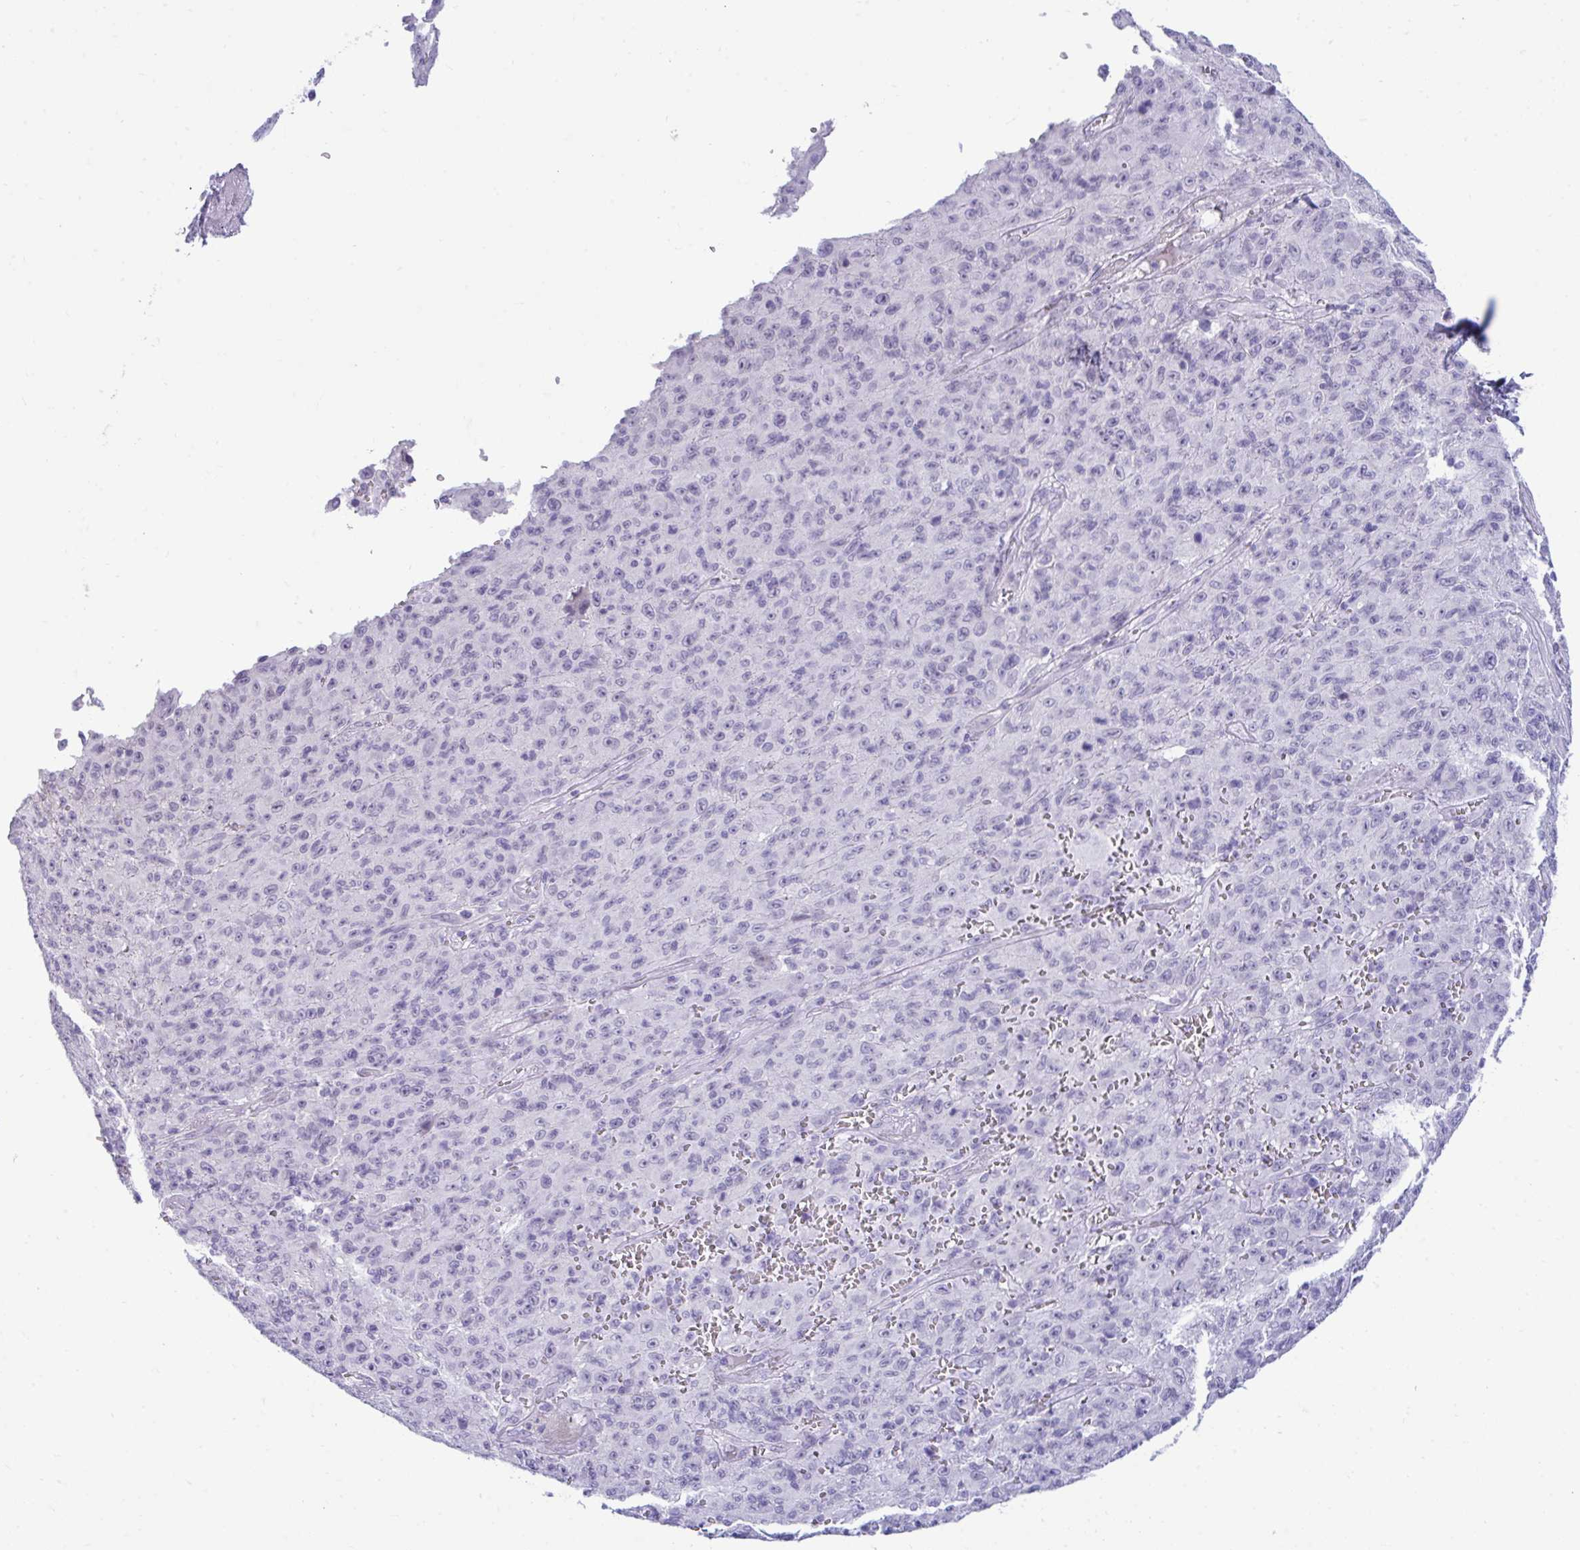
{"staining": {"intensity": "negative", "quantity": "none", "location": "none"}, "tissue": "melanoma", "cell_type": "Tumor cells", "image_type": "cancer", "snomed": [{"axis": "morphology", "description": "Malignant melanoma, NOS"}, {"axis": "topography", "description": "Skin"}], "caption": "A photomicrograph of human melanoma is negative for staining in tumor cells.", "gene": "PIGZ", "patient": {"sex": "male", "age": 46}}